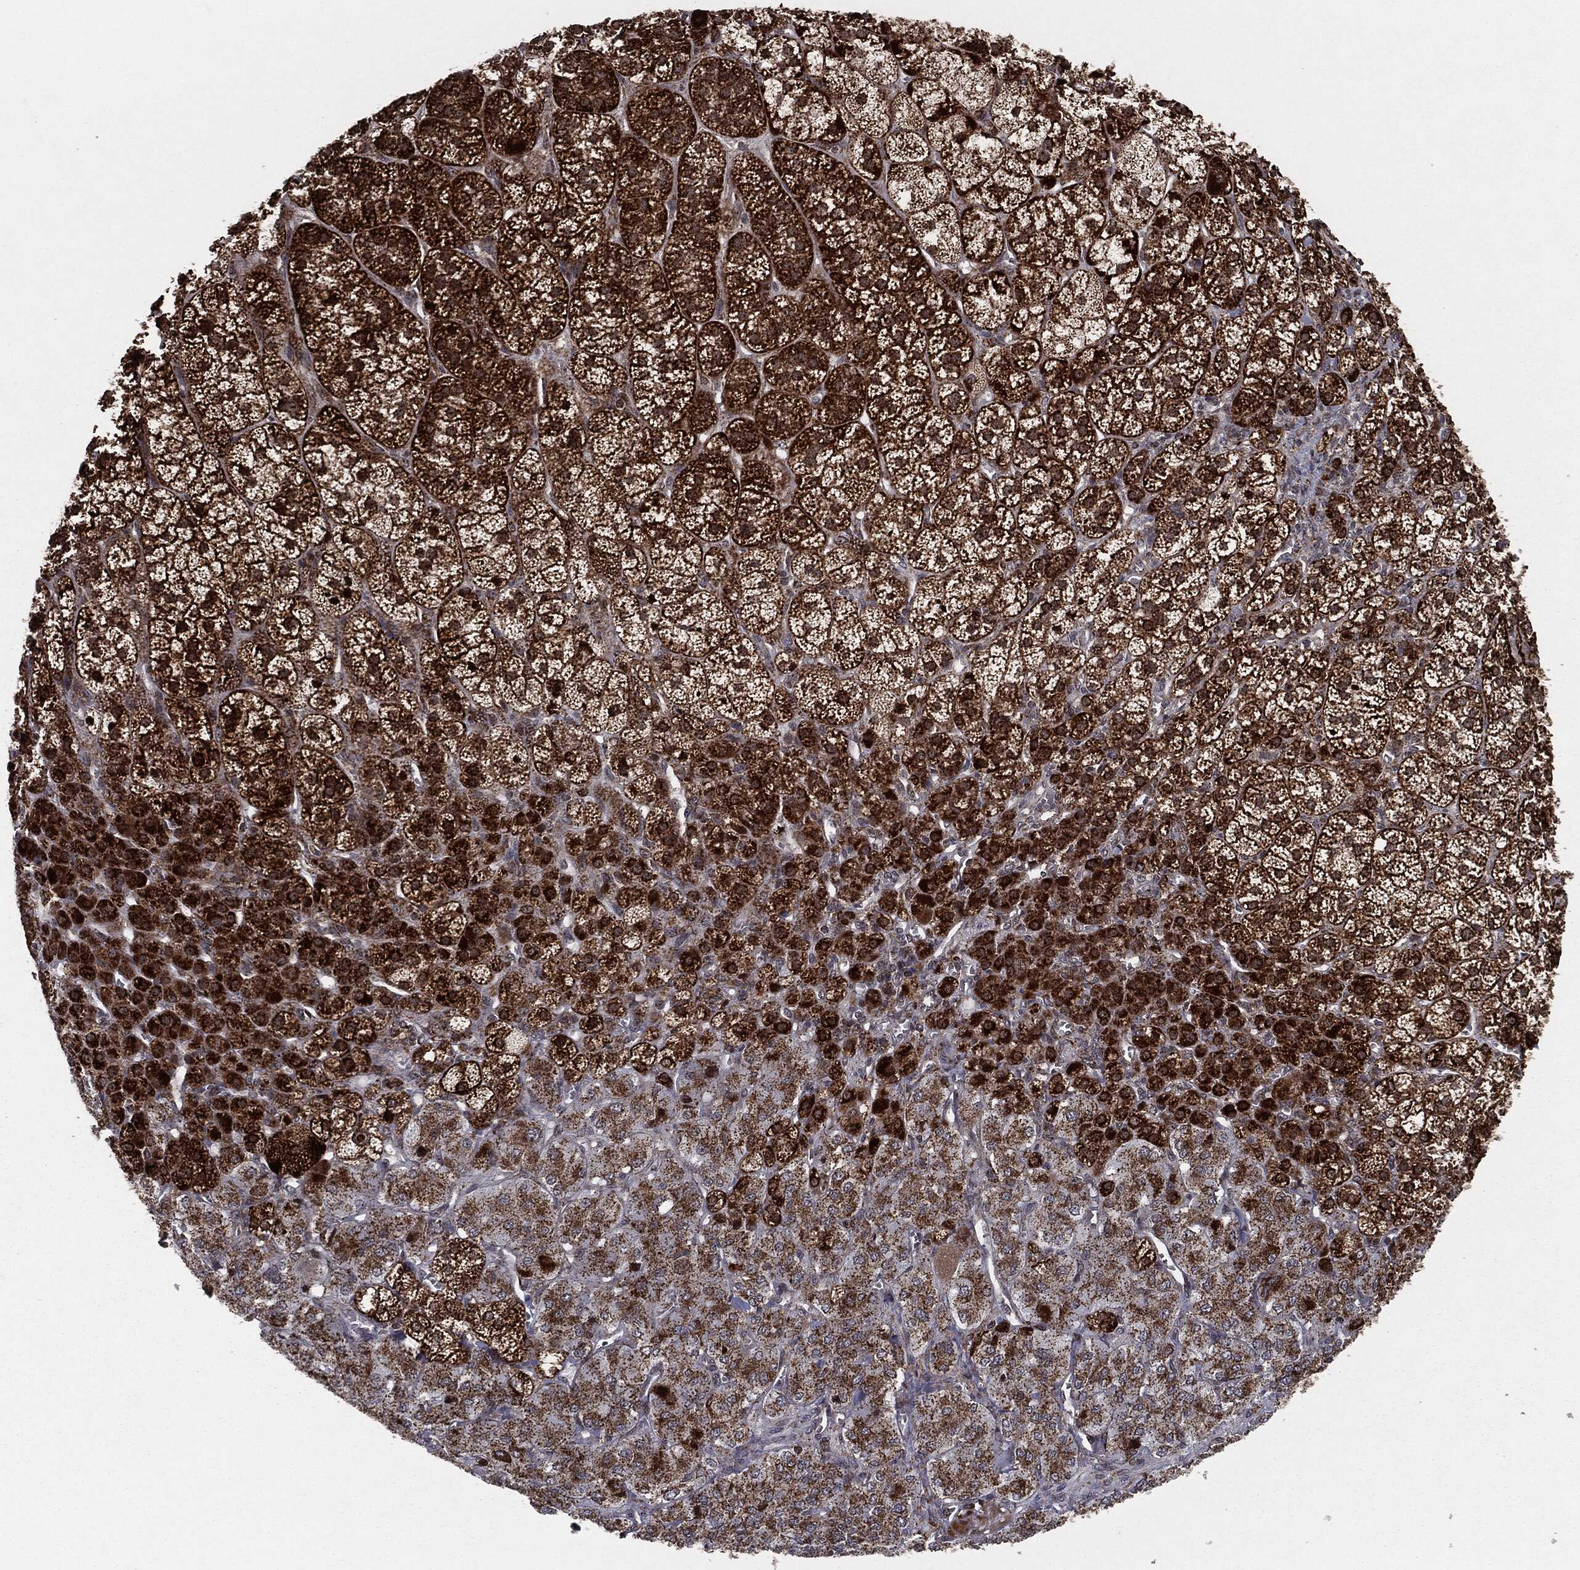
{"staining": {"intensity": "strong", "quantity": ">75%", "location": "cytoplasmic/membranous,nuclear"}, "tissue": "adrenal gland", "cell_type": "Glandular cells", "image_type": "normal", "snomed": [{"axis": "morphology", "description": "Normal tissue, NOS"}, {"axis": "topography", "description": "Adrenal gland"}], "caption": "Strong cytoplasmic/membranous,nuclear positivity for a protein is seen in about >75% of glandular cells of normal adrenal gland using immunohistochemistry (IHC).", "gene": "CHCHD2", "patient": {"sex": "female", "age": 60}}